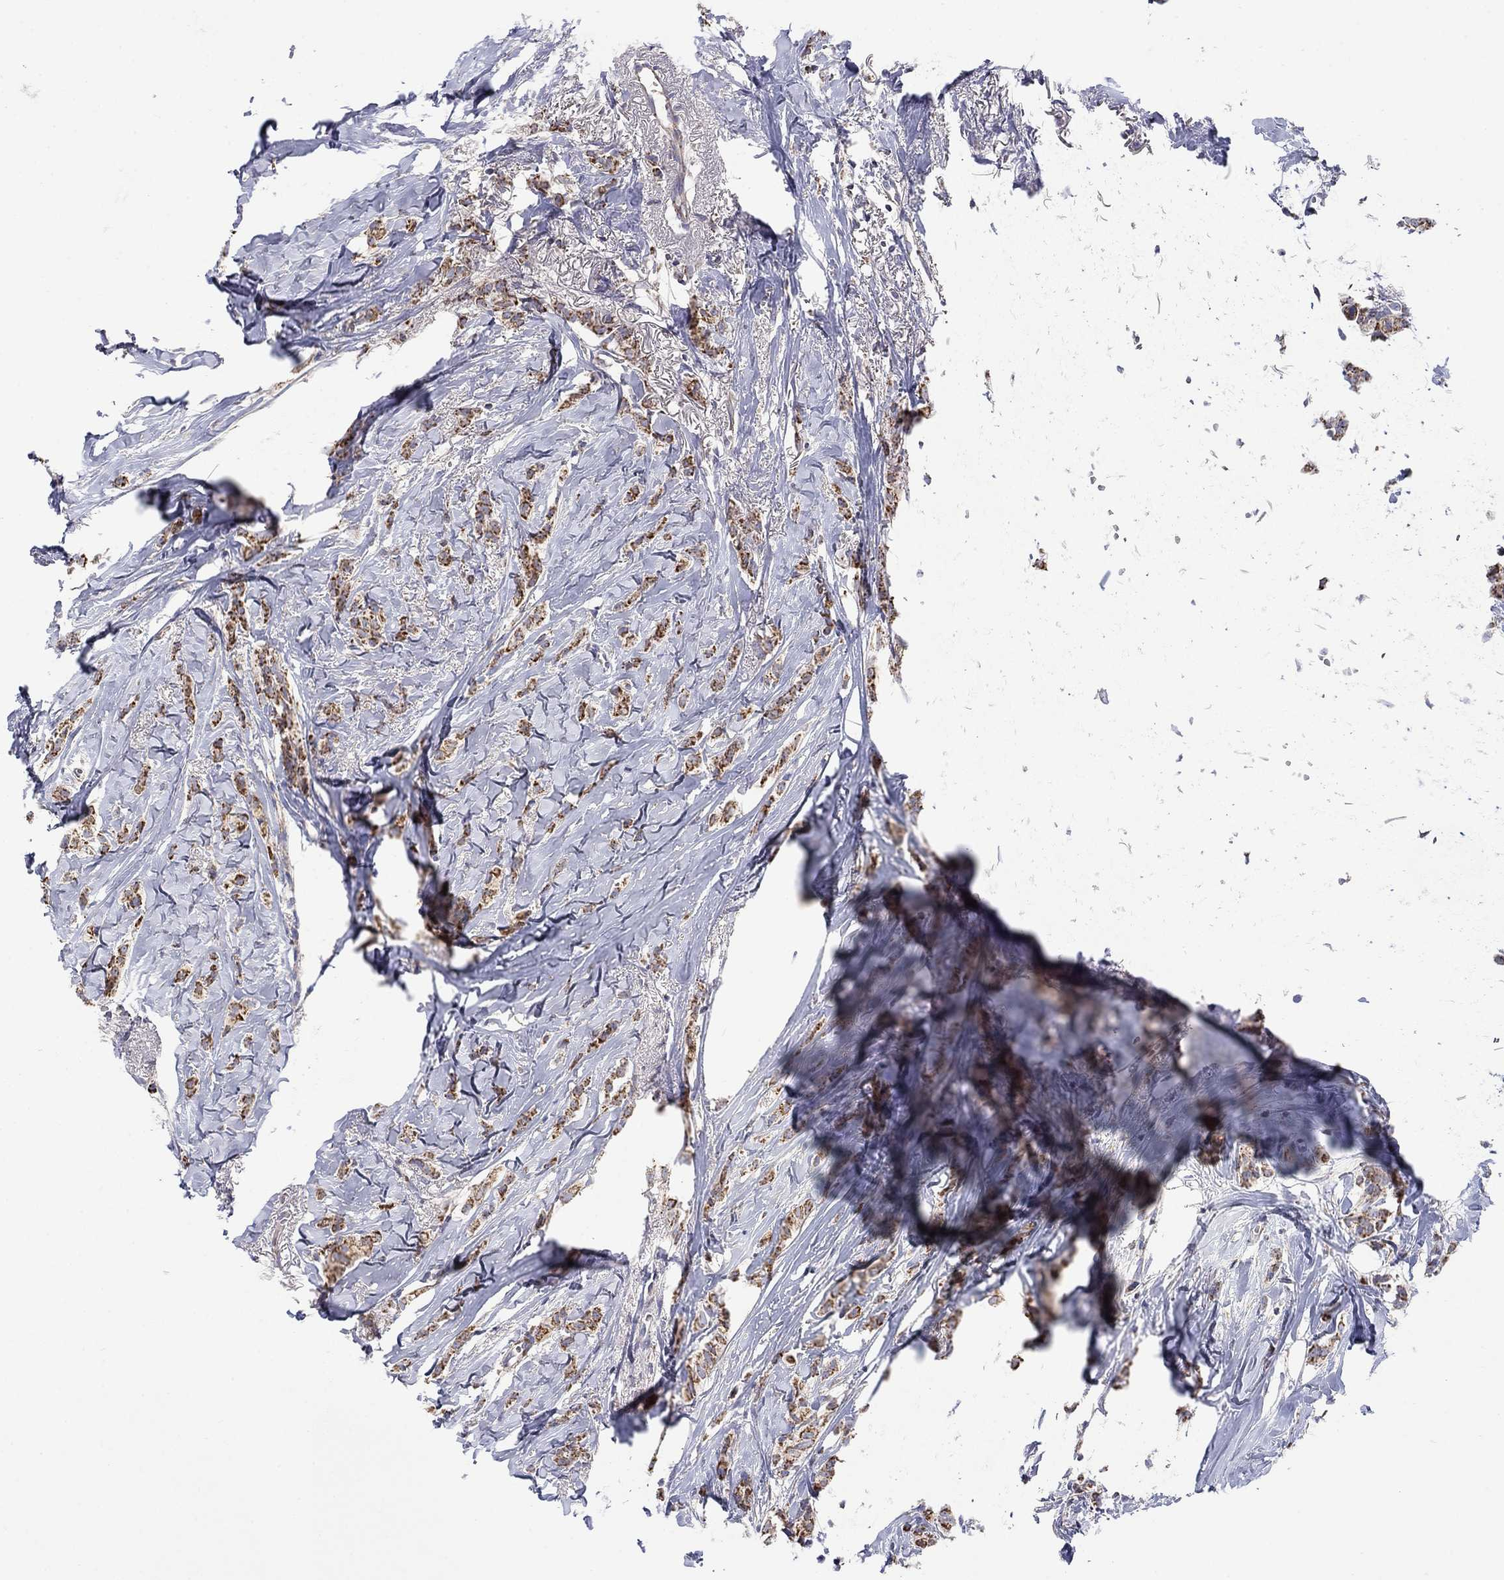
{"staining": {"intensity": "strong", "quantity": ">75%", "location": "cytoplasmic/membranous"}, "tissue": "breast cancer", "cell_type": "Tumor cells", "image_type": "cancer", "snomed": [{"axis": "morphology", "description": "Duct carcinoma"}, {"axis": "topography", "description": "Breast"}], "caption": "Immunohistochemistry of human breast infiltrating ductal carcinoma shows high levels of strong cytoplasmic/membranous staining in about >75% of tumor cells.", "gene": "HPS5", "patient": {"sex": "female", "age": 85}}